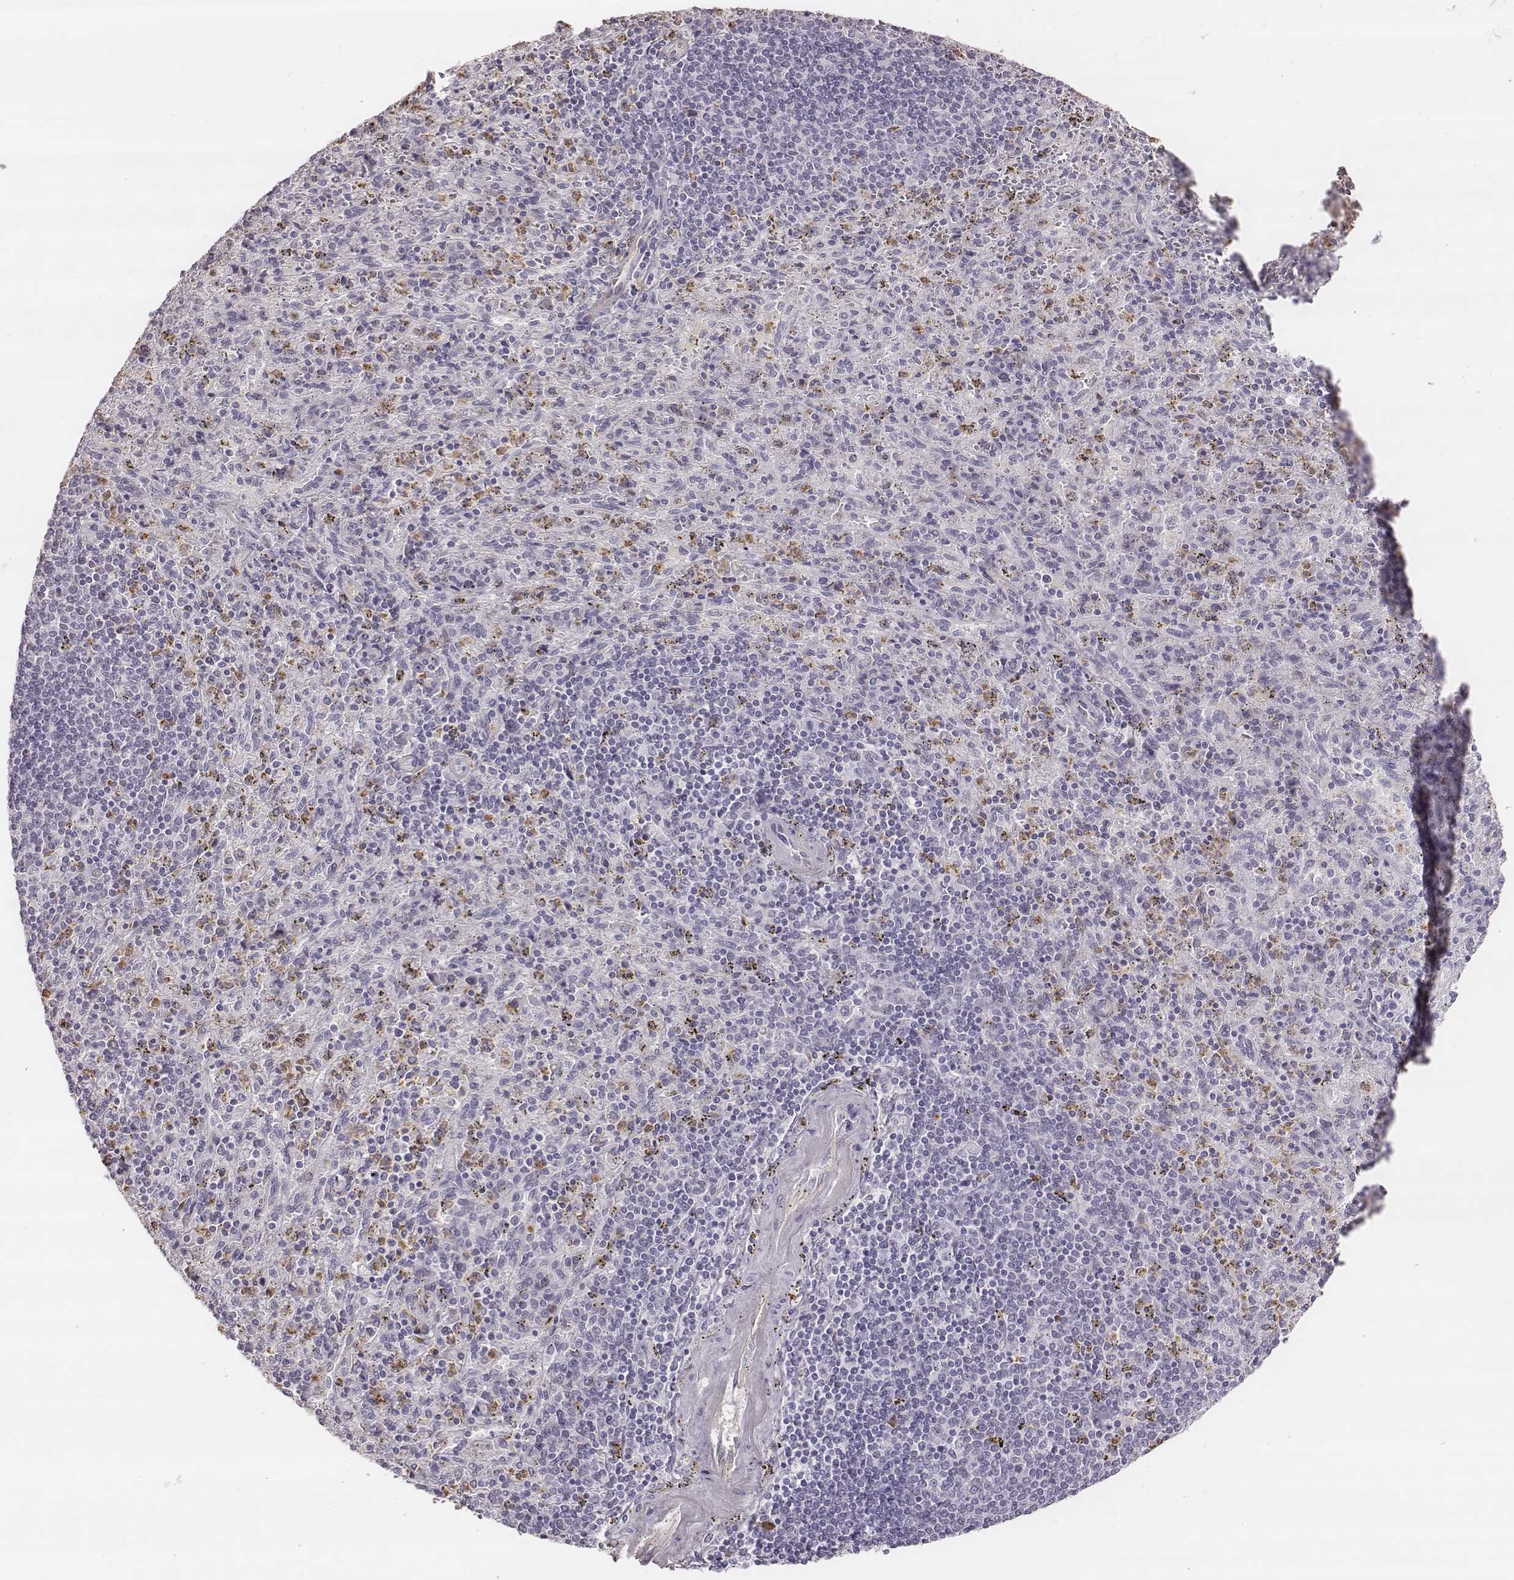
{"staining": {"intensity": "negative", "quantity": "none", "location": "none"}, "tissue": "spleen", "cell_type": "Cells in red pulp", "image_type": "normal", "snomed": [{"axis": "morphology", "description": "Normal tissue, NOS"}, {"axis": "topography", "description": "Spleen"}], "caption": "DAB (3,3'-diaminobenzidine) immunohistochemical staining of normal human spleen reveals no significant positivity in cells in red pulp.", "gene": "KCNJ12", "patient": {"sex": "male", "age": 57}}